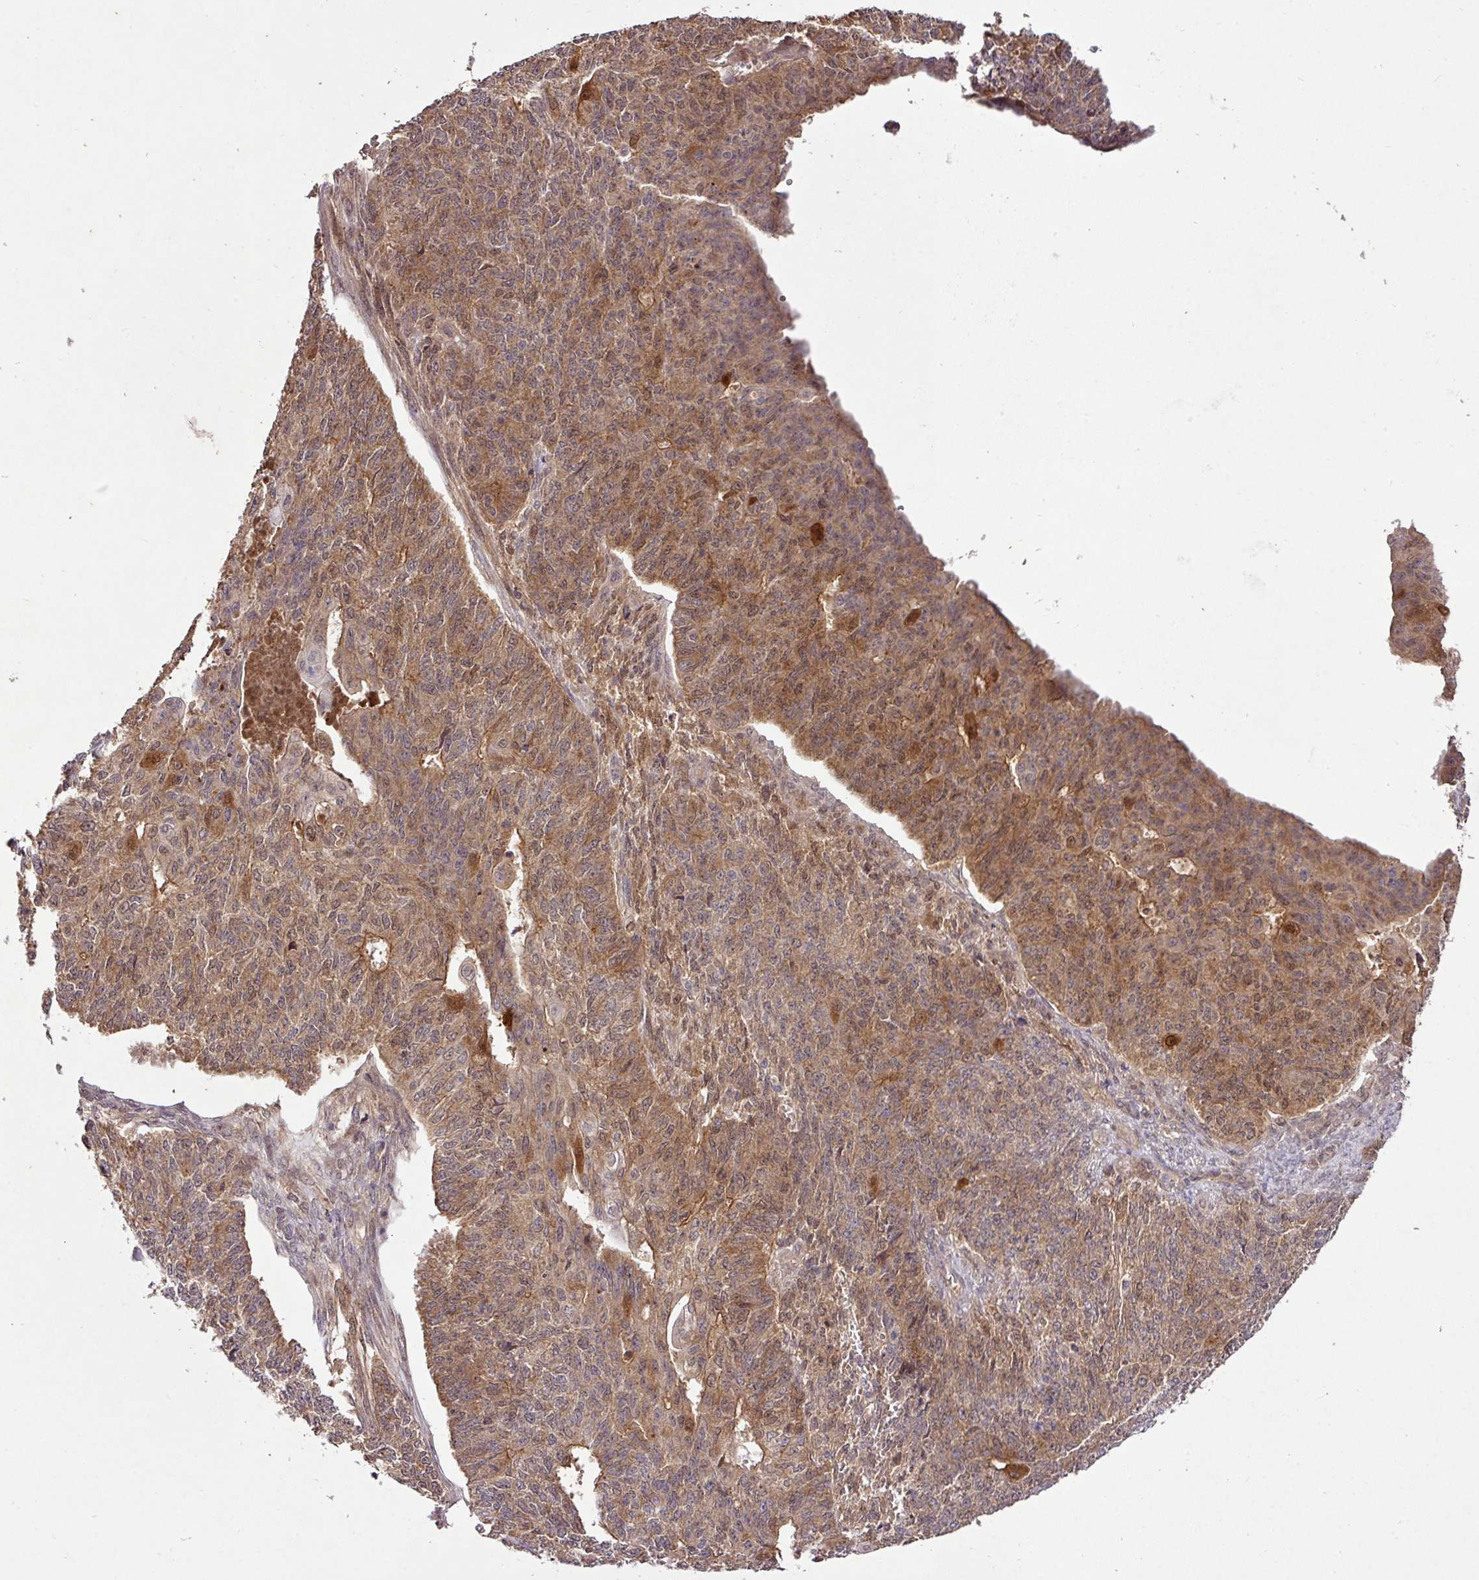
{"staining": {"intensity": "moderate", "quantity": ">75%", "location": "cytoplasmic/membranous,nuclear"}, "tissue": "endometrial cancer", "cell_type": "Tumor cells", "image_type": "cancer", "snomed": [{"axis": "morphology", "description": "Adenocarcinoma, NOS"}, {"axis": "topography", "description": "Endometrium"}], "caption": "DAB (3,3'-diaminobenzidine) immunohistochemical staining of human adenocarcinoma (endometrial) displays moderate cytoplasmic/membranous and nuclear protein expression in approximately >75% of tumor cells.", "gene": "FAIM", "patient": {"sex": "female", "age": 32}}